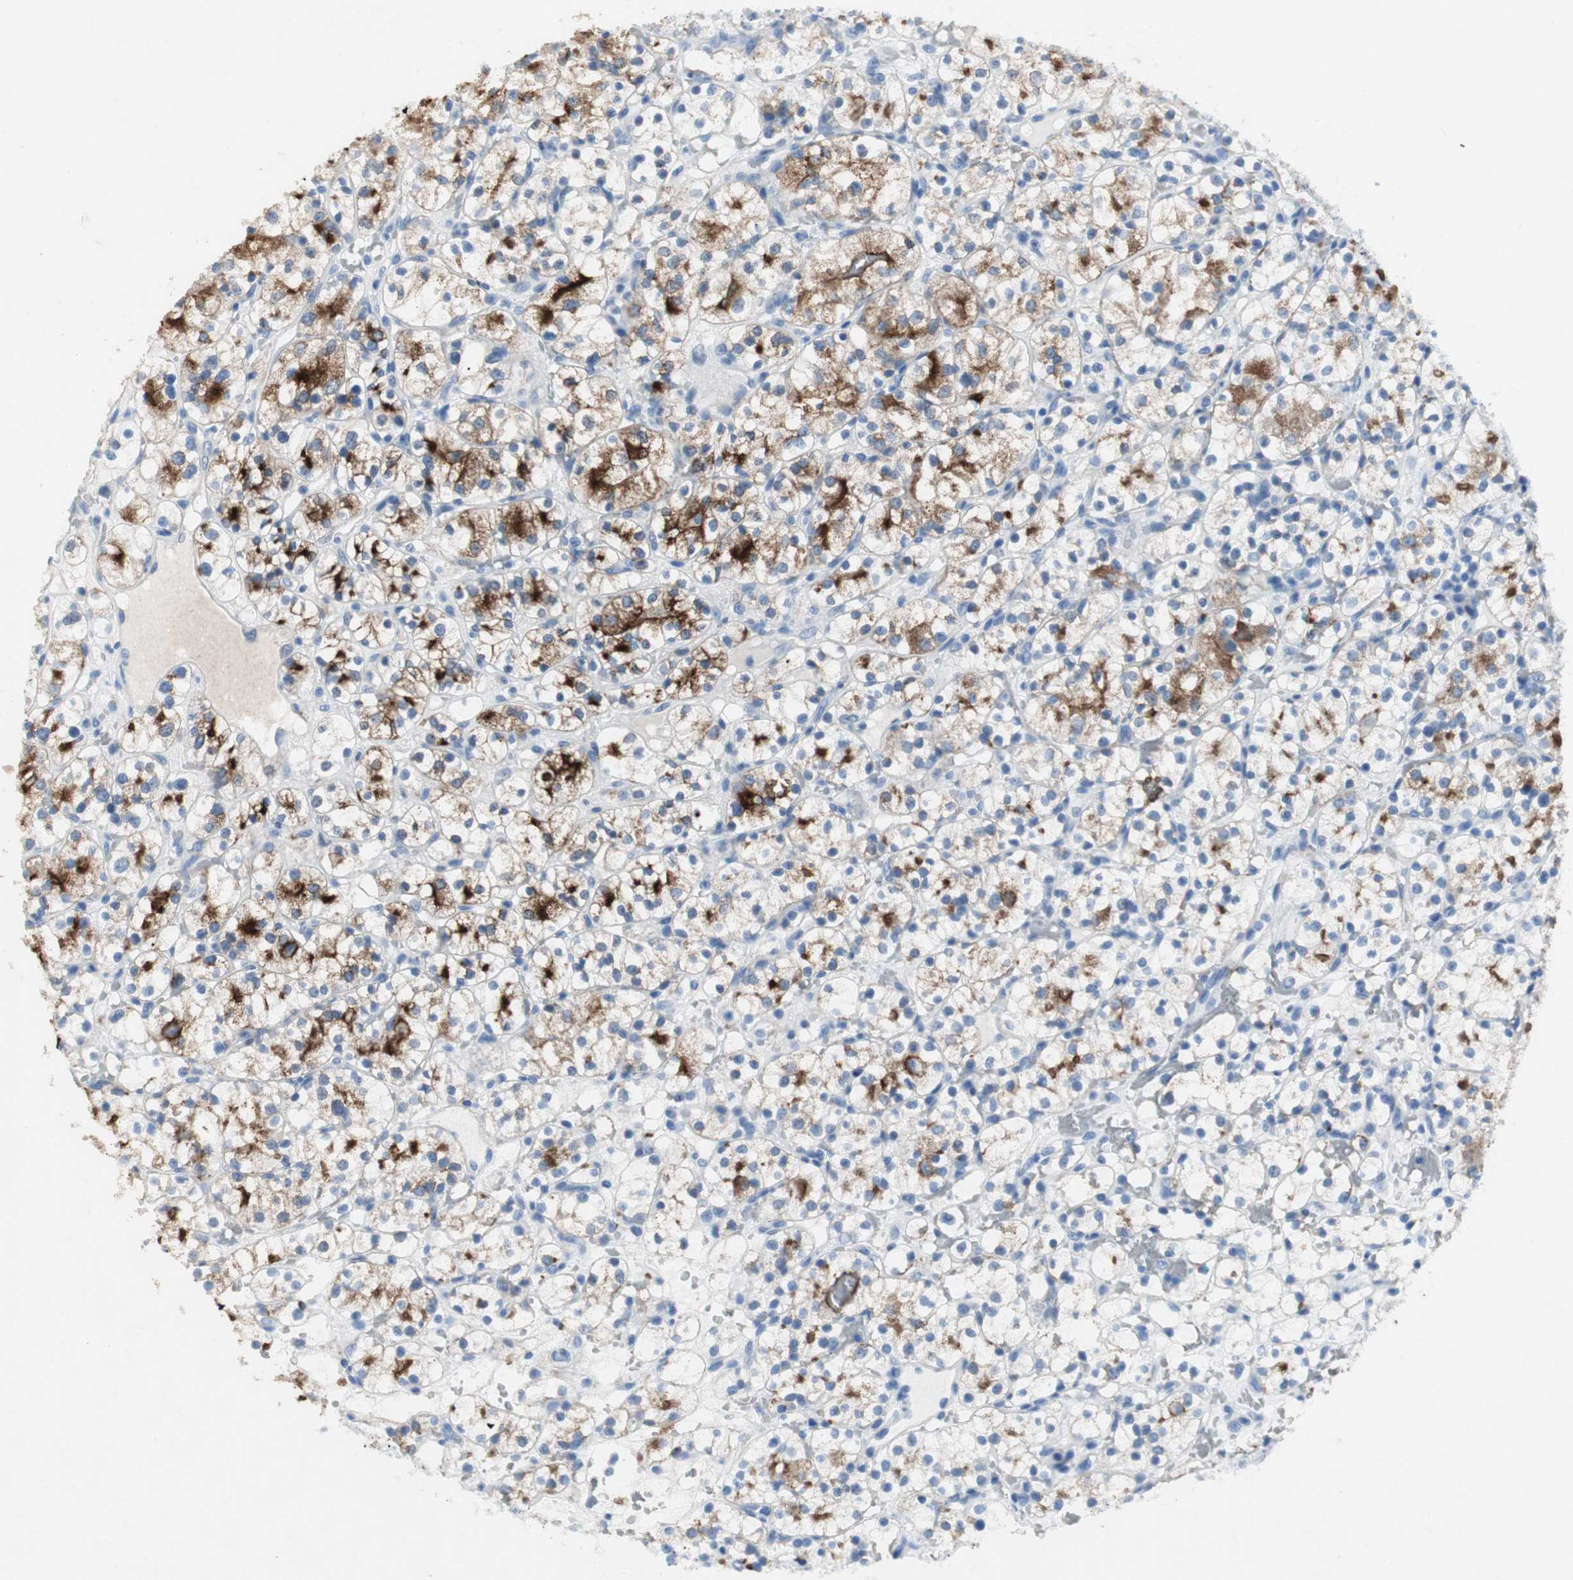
{"staining": {"intensity": "strong", "quantity": "25%-75%", "location": "cytoplasmic/membranous"}, "tissue": "renal cancer", "cell_type": "Tumor cells", "image_type": "cancer", "snomed": [{"axis": "morphology", "description": "Adenocarcinoma, NOS"}, {"axis": "topography", "description": "Kidney"}], "caption": "Renal cancer was stained to show a protein in brown. There is high levels of strong cytoplasmic/membranous staining in about 25%-75% of tumor cells.", "gene": "LRP2", "patient": {"sex": "female", "age": 60}}